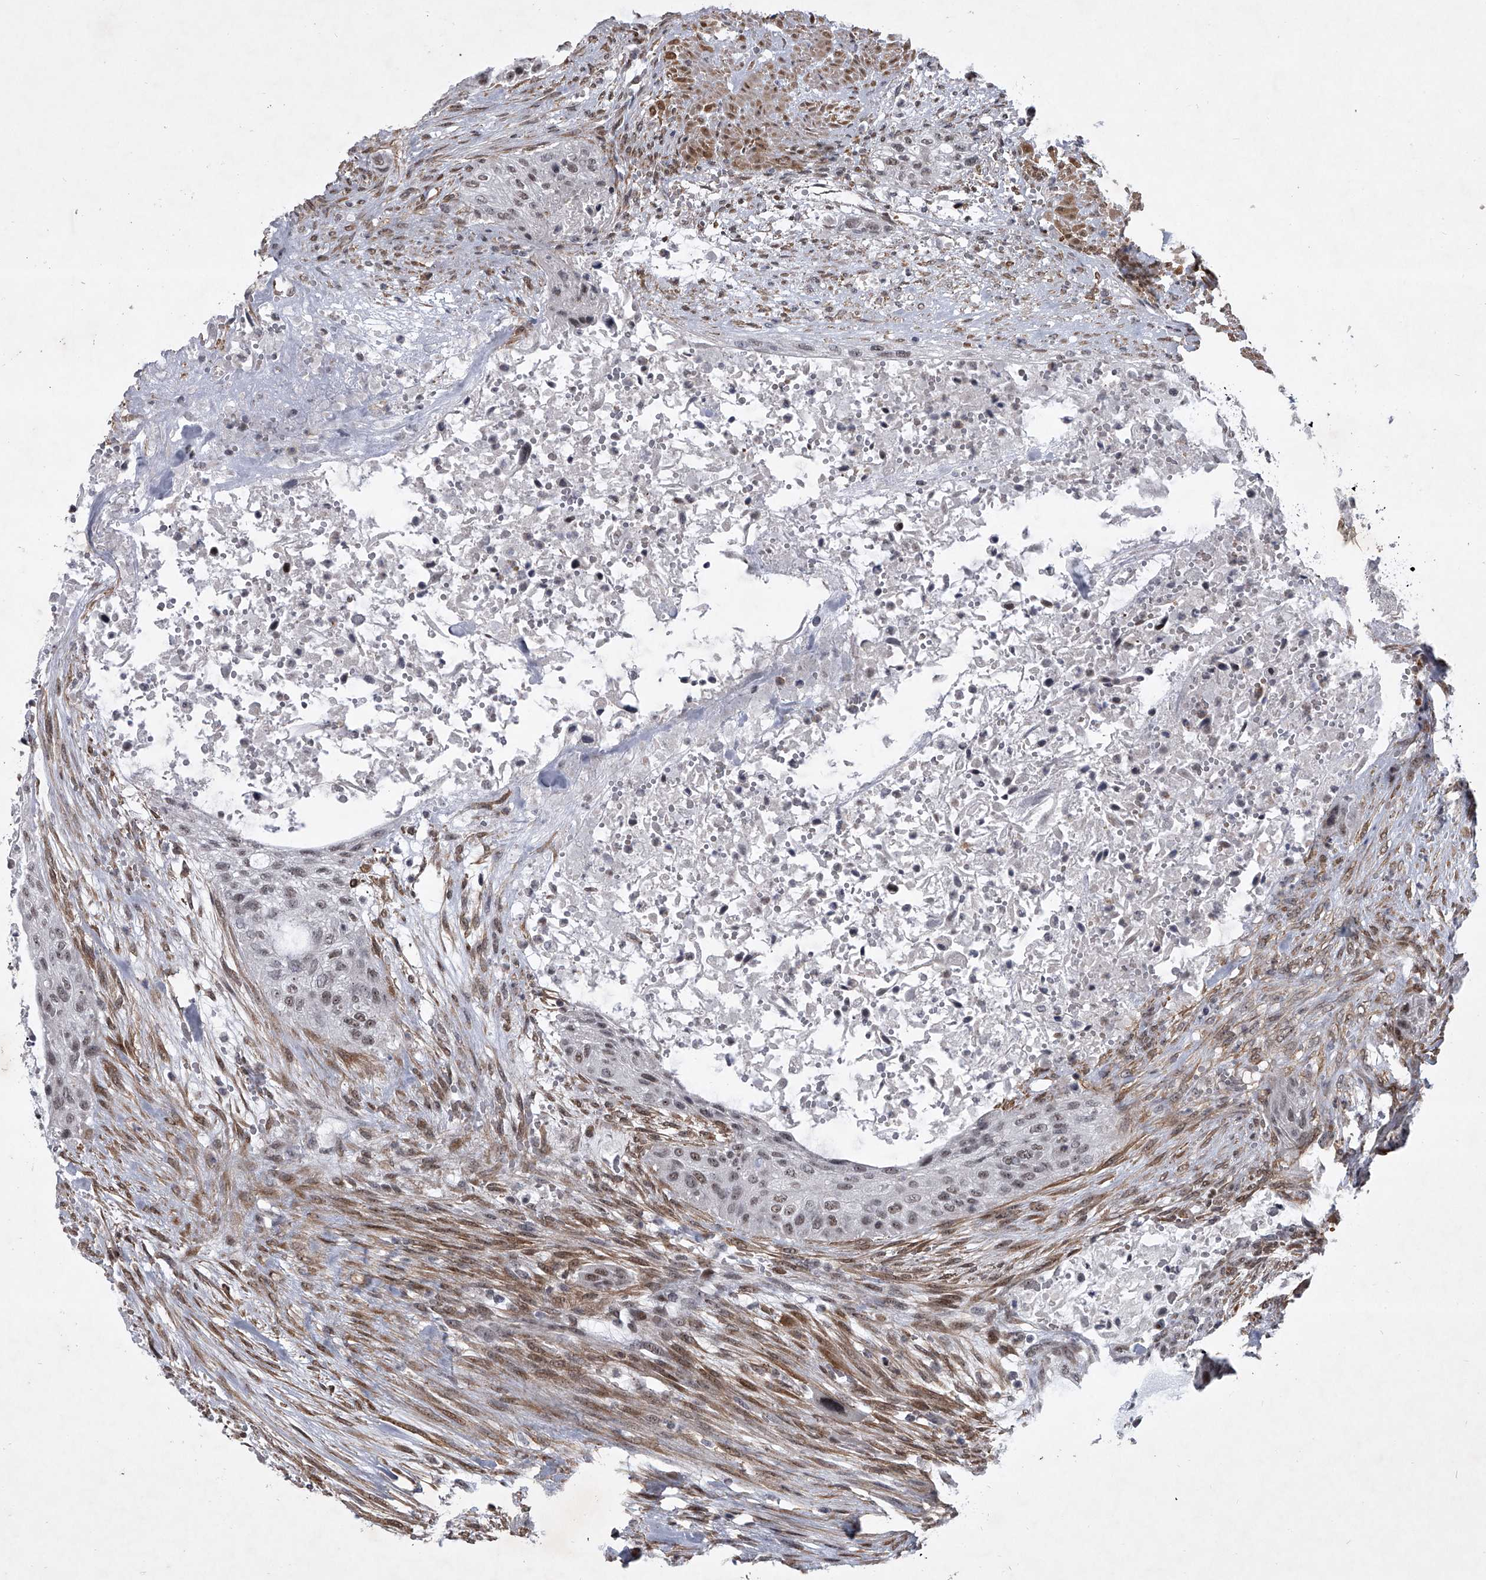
{"staining": {"intensity": "moderate", "quantity": "<25%", "location": "nuclear"}, "tissue": "urothelial cancer", "cell_type": "Tumor cells", "image_type": "cancer", "snomed": [{"axis": "morphology", "description": "Urothelial carcinoma, High grade"}, {"axis": "topography", "description": "Urinary bladder"}], "caption": "Brown immunohistochemical staining in urothelial cancer exhibits moderate nuclear expression in about <25% of tumor cells. The protein of interest is shown in brown color, while the nuclei are stained blue.", "gene": "MLLT1", "patient": {"sex": "male", "age": 35}}